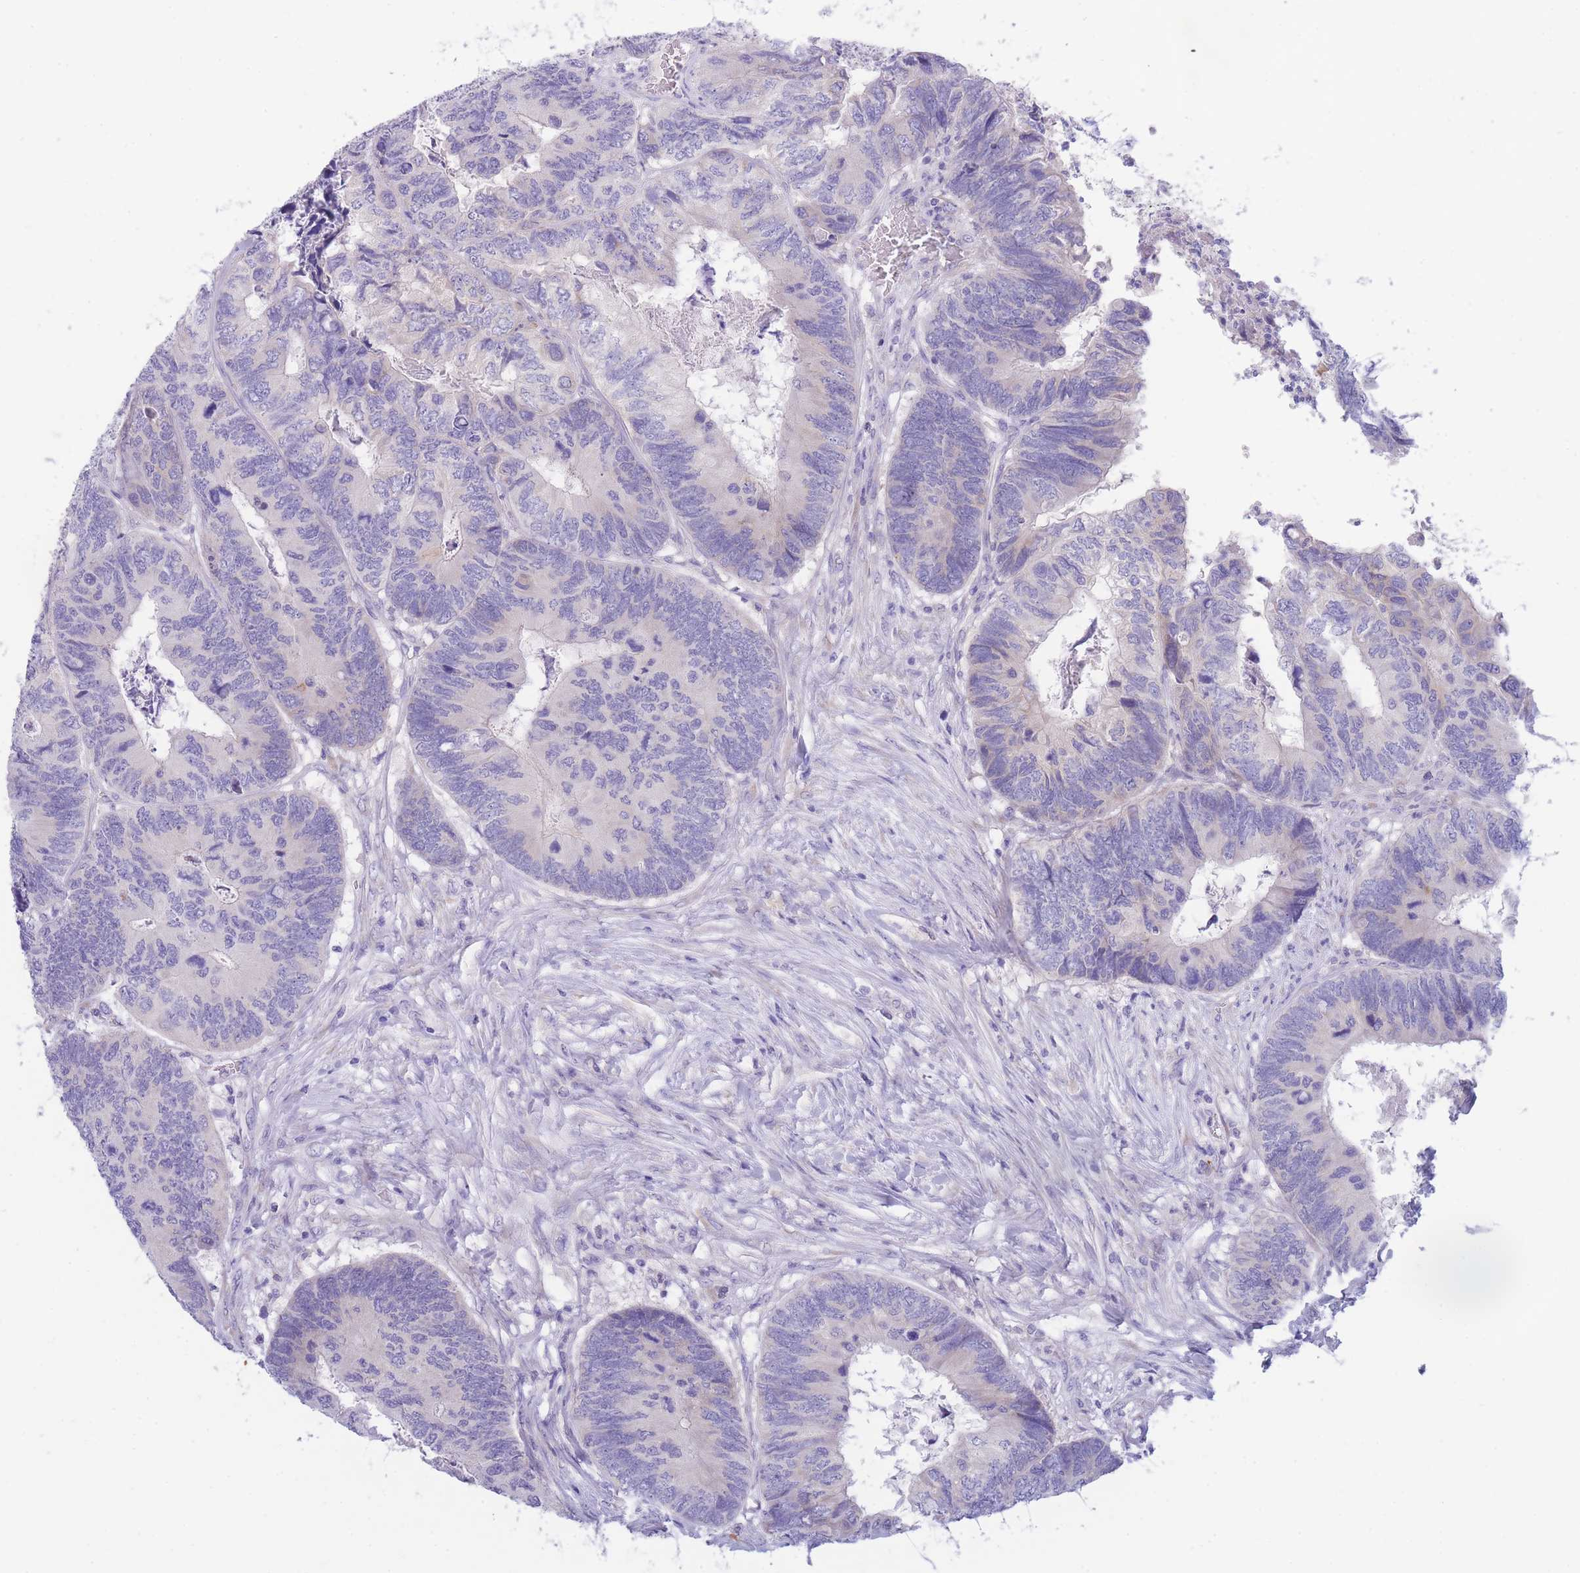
{"staining": {"intensity": "negative", "quantity": "none", "location": "none"}, "tissue": "colorectal cancer", "cell_type": "Tumor cells", "image_type": "cancer", "snomed": [{"axis": "morphology", "description": "Adenocarcinoma, NOS"}, {"axis": "topography", "description": "Colon"}], "caption": "Human colorectal adenocarcinoma stained for a protein using immunohistochemistry (IHC) shows no positivity in tumor cells.", "gene": "PCDHB3", "patient": {"sex": "female", "age": 67}}